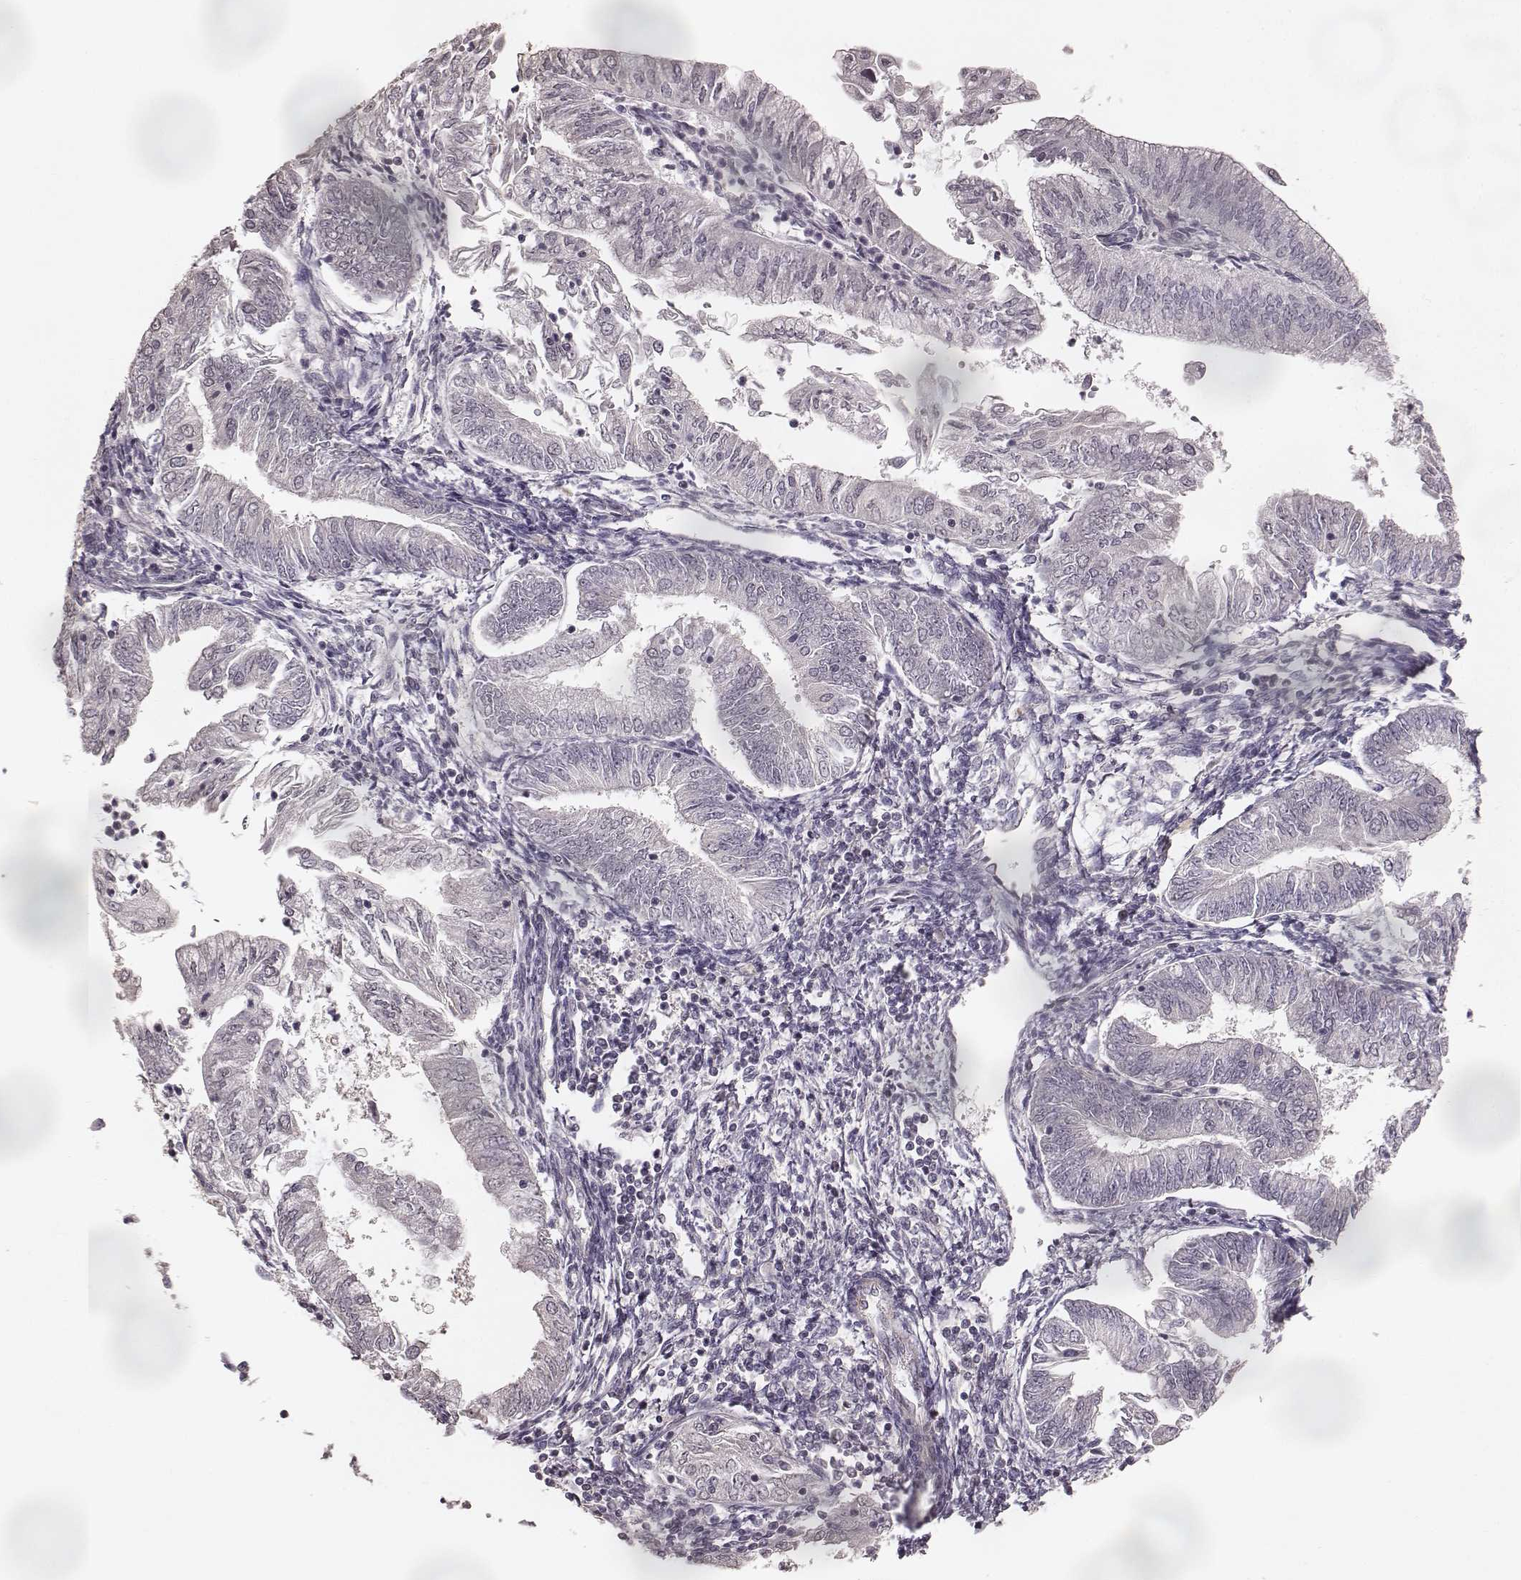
{"staining": {"intensity": "negative", "quantity": "none", "location": "none"}, "tissue": "endometrial cancer", "cell_type": "Tumor cells", "image_type": "cancer", "snomed": [{"axis": "morphology", "description": "Adenocarcinoma, NOS"}, {"axis": "topography", "description": "Endometrium"}], "caption": "Histopathology image shows no significant protein expression in tumor cells of endometrial adenocarcinoma.", "gene": "LY6K", "patient": {"sex": "female", "age": 55}}